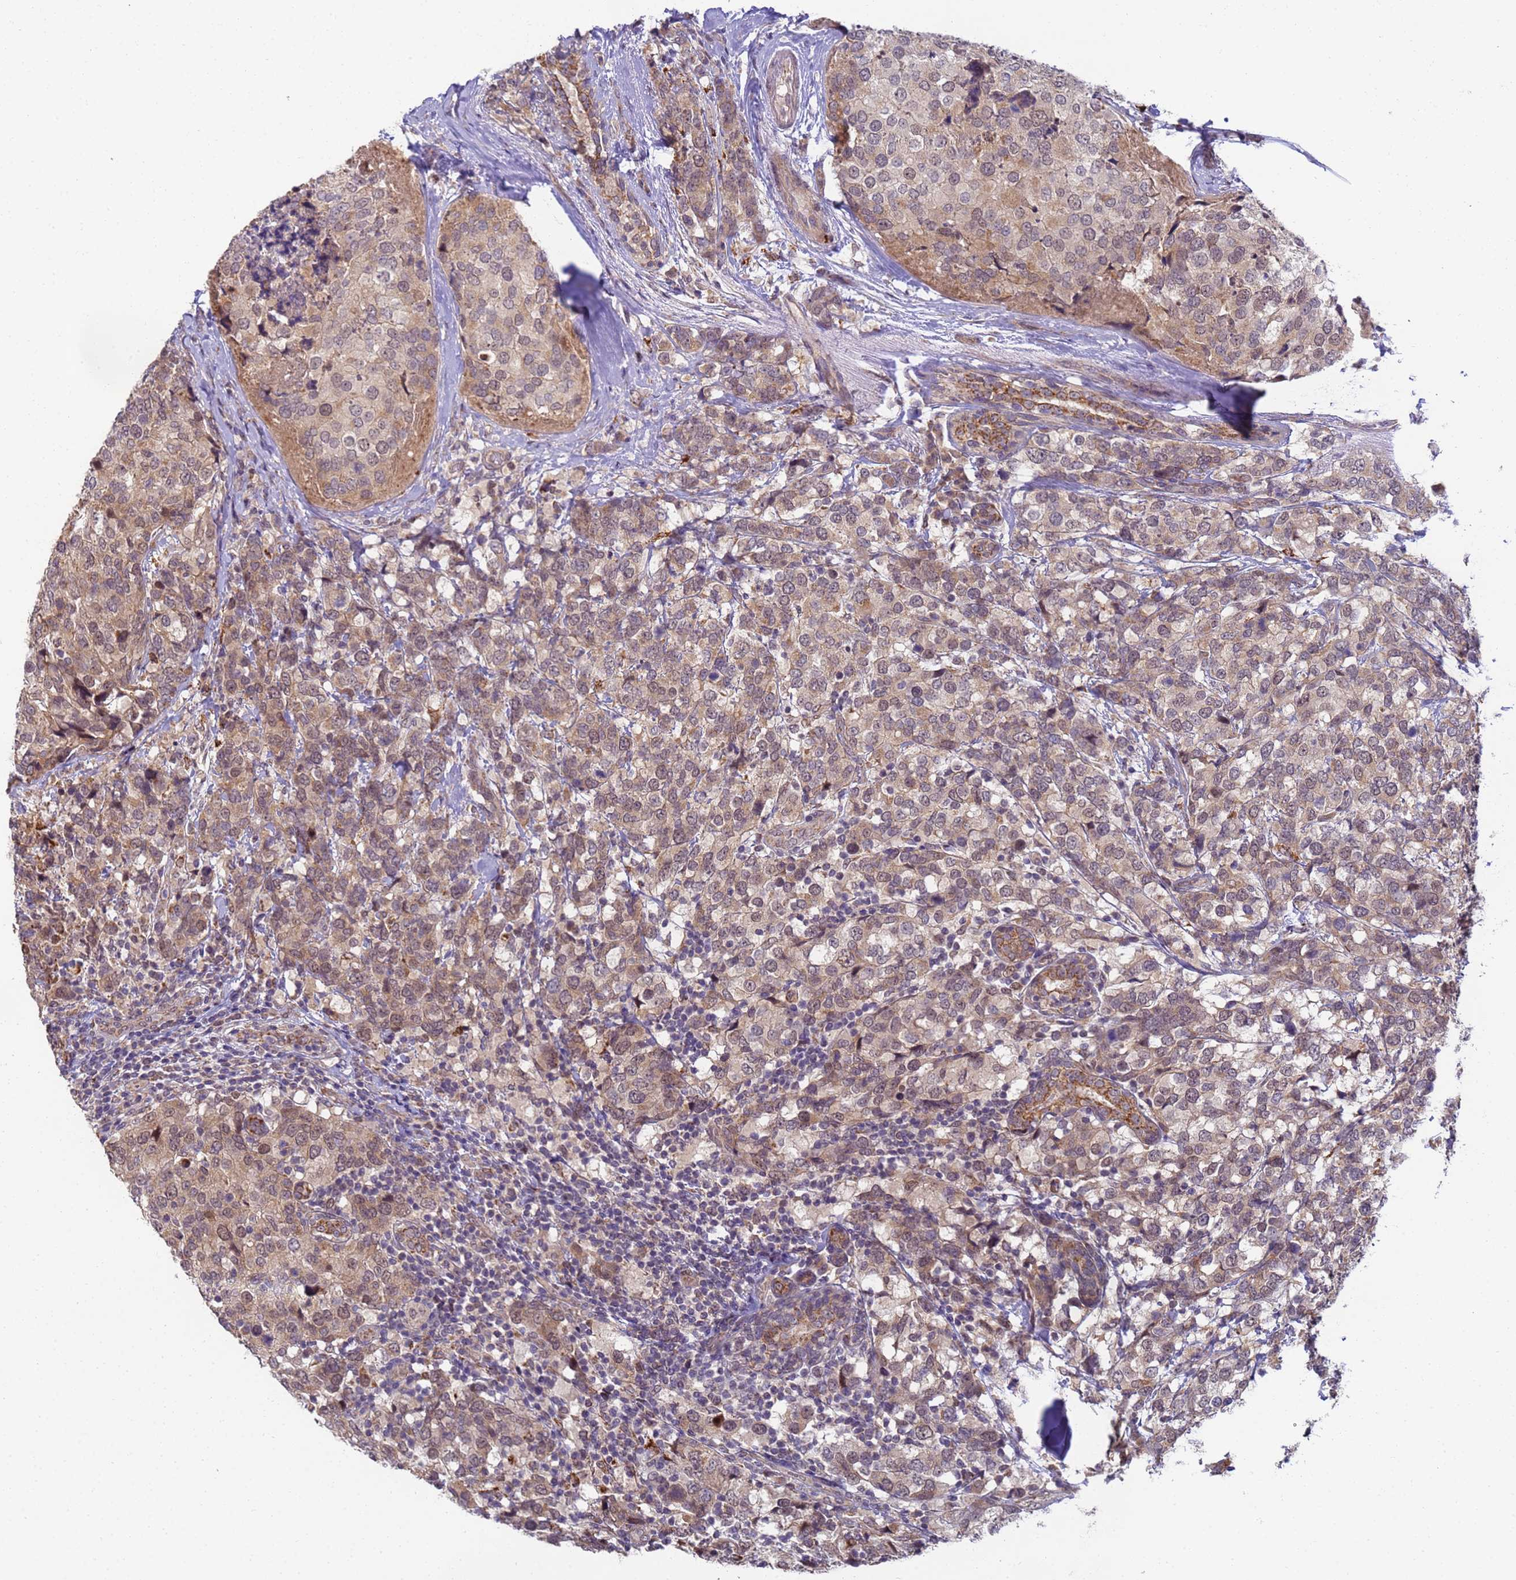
{"staining": {"intensity": "weak", "quantity": ">75%", "location": "cytoplasmic/membranous,nuclear"}, "tissue": "breast cancer", "cell_type": "Tumor cells", "image_type": "cancer", "snomed": [{"axis": "morphology", "description": "Lobular carcinoma"}, {"axis": "topography", "description": "Breast"}], "caption": "Tumor cells reveal weak cytoplasmic/membranous and nuclear expression in about >75% of cells in breast cancer.", "gene": "RAPGEF3", "patient": {"sex": "female", "age": 59}}